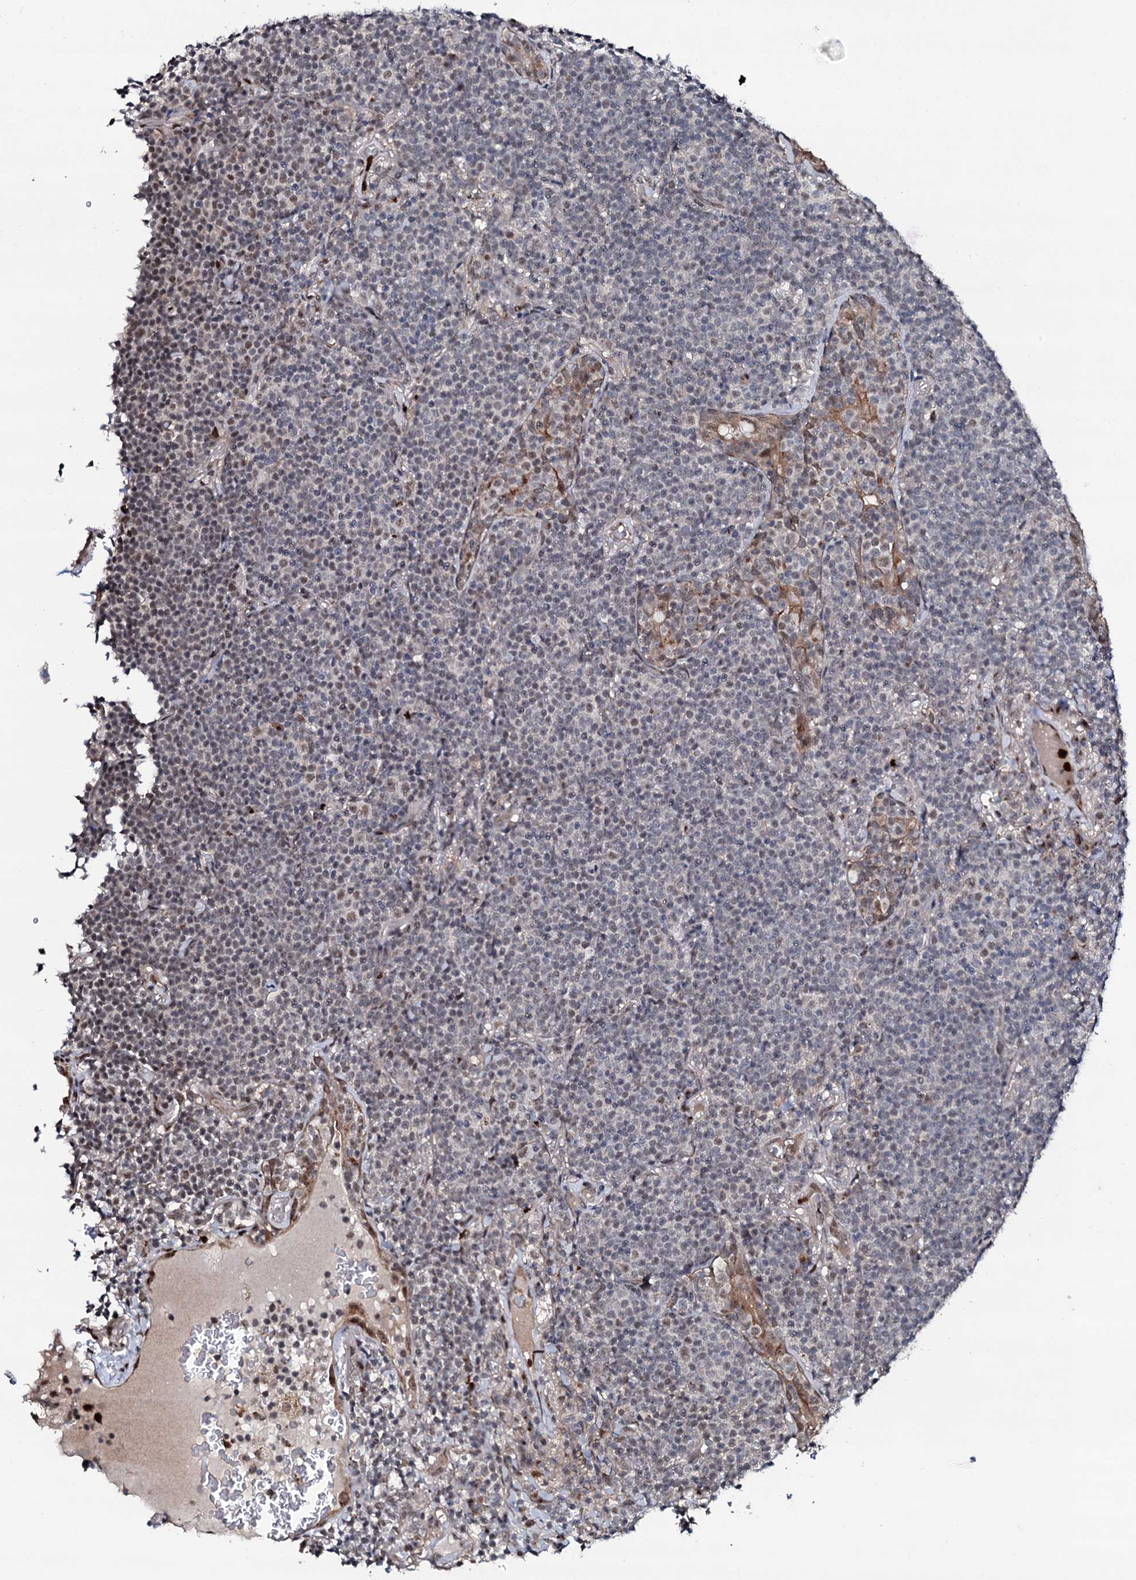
{"staining": {"intensity": "weak", "quantity": "25%-75%", "location": "nuclear"}, "tissue": "lymphoma", "cell_type": "Tumor cells", "image_type": "cancer", "snomed": [{"axis": "morphology", "description": "Malignant lymphoma, non-Hodgkin's type, Low grade"}, {"axis": "topography", "description": "Lung"}], "caption": "Tumor cells demonstrate low levels of weak nuclear positivity in approximately 25%-75% of cells in human low-grade malignant lymphoma, non-Hodgkin's type.", "gene": "COG6", "patient": {"sex": "female", "age": 71}}